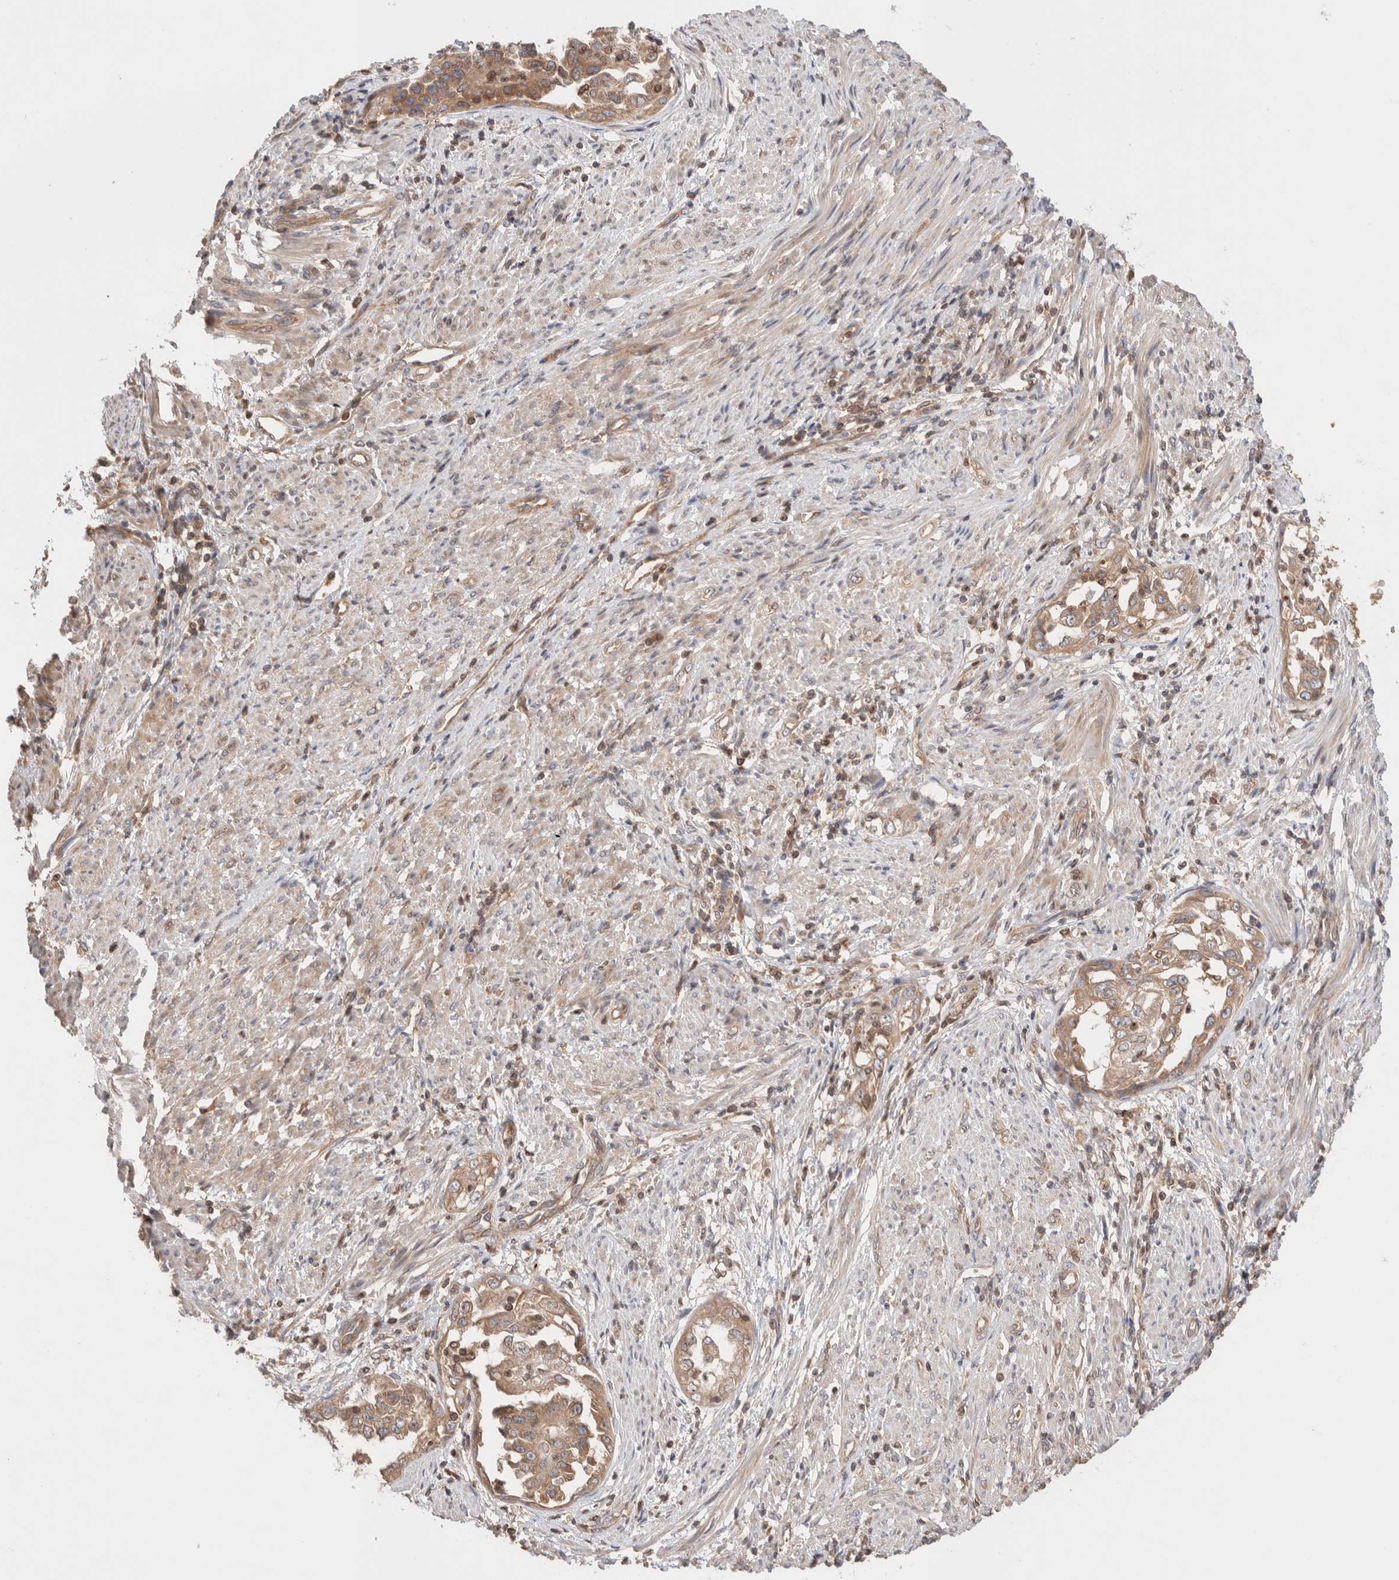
{"staining": {"intensity": "moderate", "quantity": ">75%", "location": "cytoplasmic/membranous"}, "tissue": "endometrial cancer", "cell_type": "Tumor cells", "image_type": "cancer", "snomed": [{"axis": "morphology", "description": "Adenocarcinoma, NOS"}, {"axis": "topography", "description": "Endometrium"}], "caption": "Protein analysis of endometrial cancer (adenocarcinoma) tissue exhibits moderate cytoplasmic/membranous positivity in approximately >75% of tumor cells.", "gene": "SIKE1", "patient": {"sex": "female", "age": 85}}